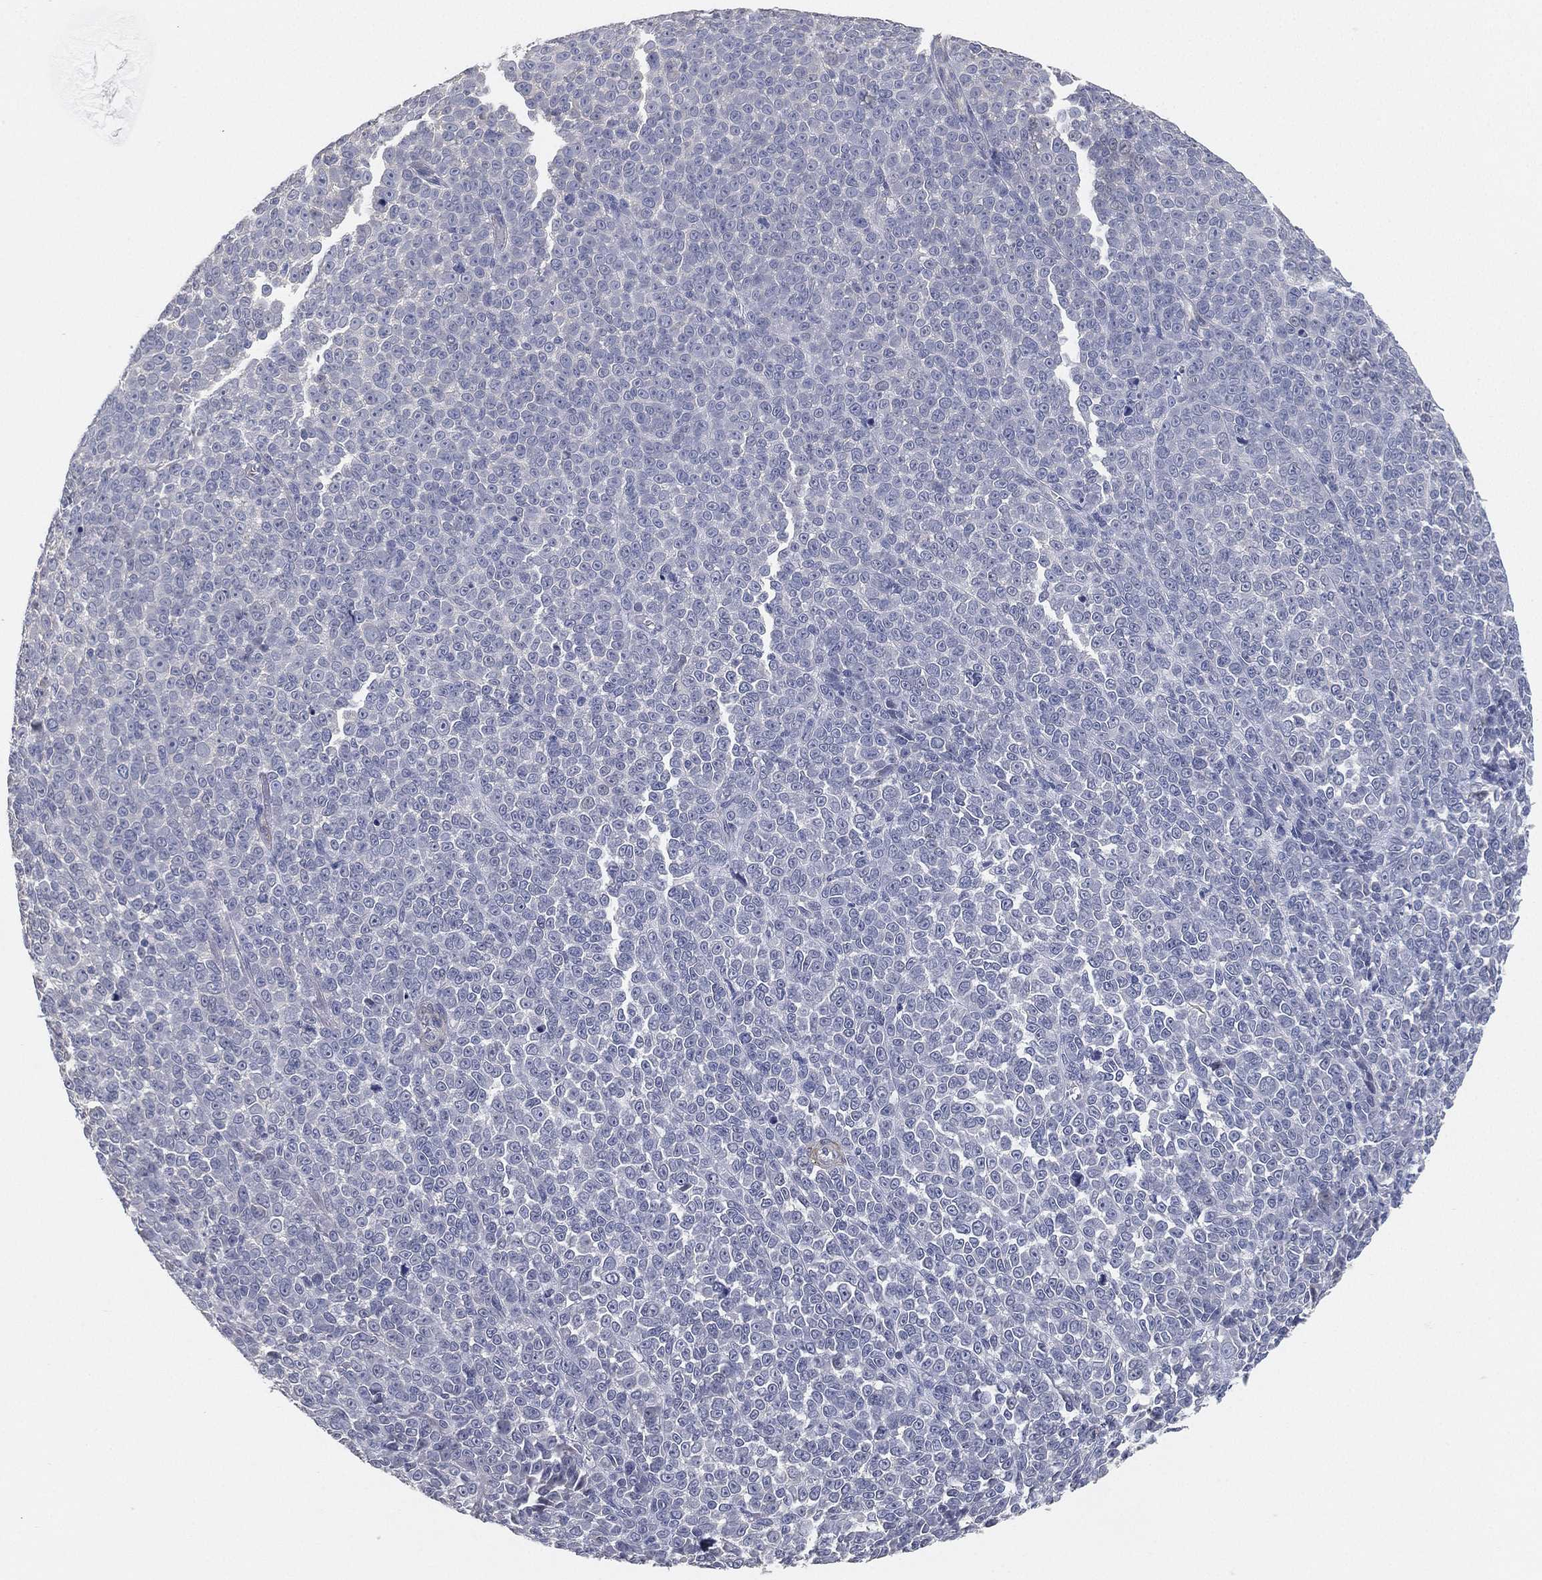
{"staining": {"intensity": "negative", "quantity": "none", "location": "none"}, "tissue": "melanoma", "cell_type": "Tumor cells", "image_type": "cancer", "snomed": [{"axis": "morphology", "description": "Malignant melanoma, NOS"}, {"axis": "topography", "description": "Skin"}], "caption": "High power microscopy histopathology image of an immunohistochemistry image of malignant melanoma, revealing no significant positivity in tumor cells.", "gene": "GPR61", "patient": {"sex": "female", "age": 95}}